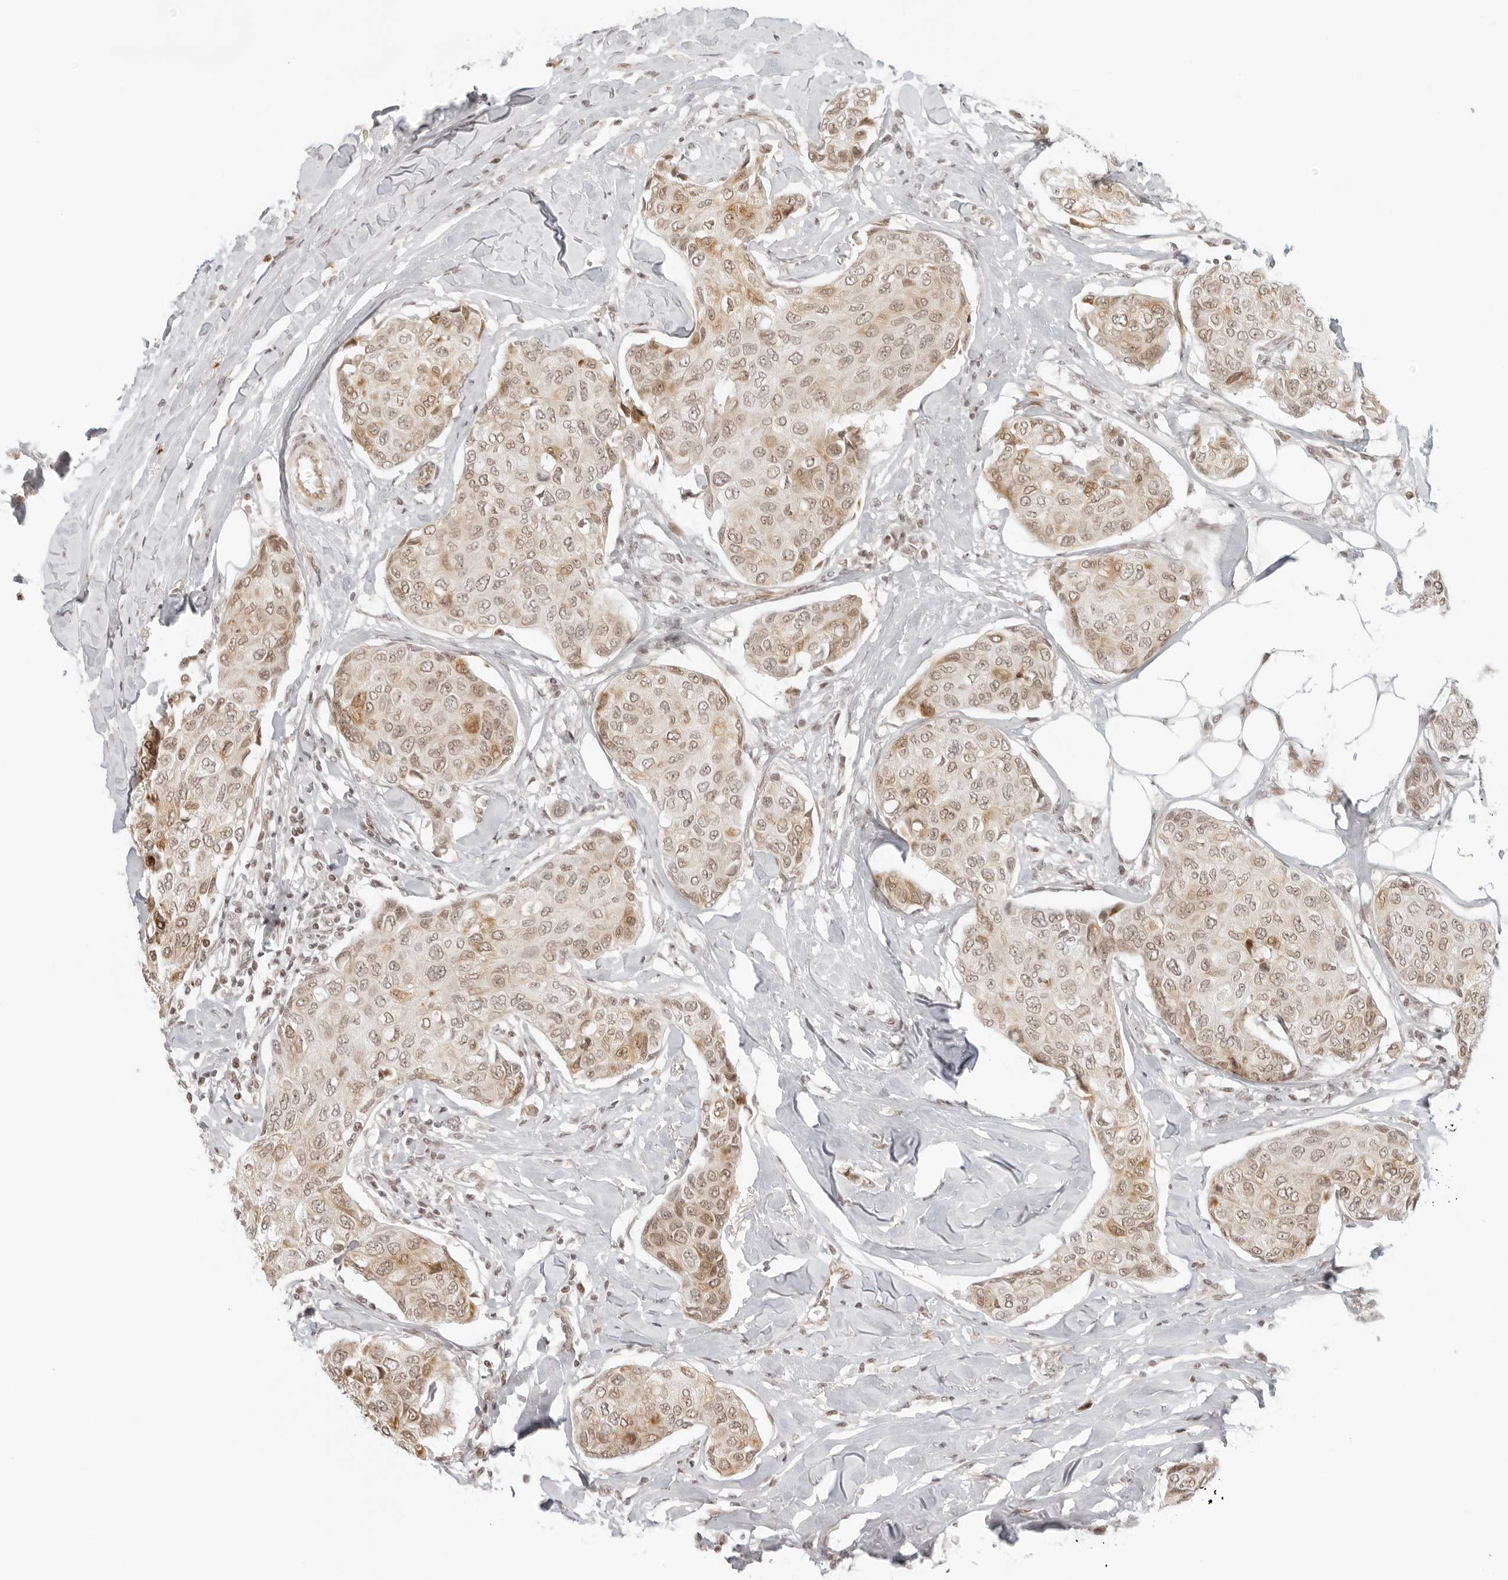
{"staining": {"intensity": "weak", "quantity": ">75%", "location": "cytoplasmic/membranous,nuclear"}, "tissue": "breast cancer", "cell_type": "Tumor cells", "image_type": "cancer", "snomed": [{"axis": "morphology", "description": "Duct carcinoma"}, {"axis": "topography", "description": "Breast"}], "caption": "High-magnification brightfield microscopy of breast cancer (infiltrating ductal carcinoma) stained with DAB (3,3'-diaminobenzidine) (brown) and counterstained with hematoxylin (blue). tumor cells exhibit weak cytoplasmic/membranous and nuclear staining is present in approximately>75% of cells.", "gene": "ZNF407", "patient": {"sex": "female", "age": 80}}